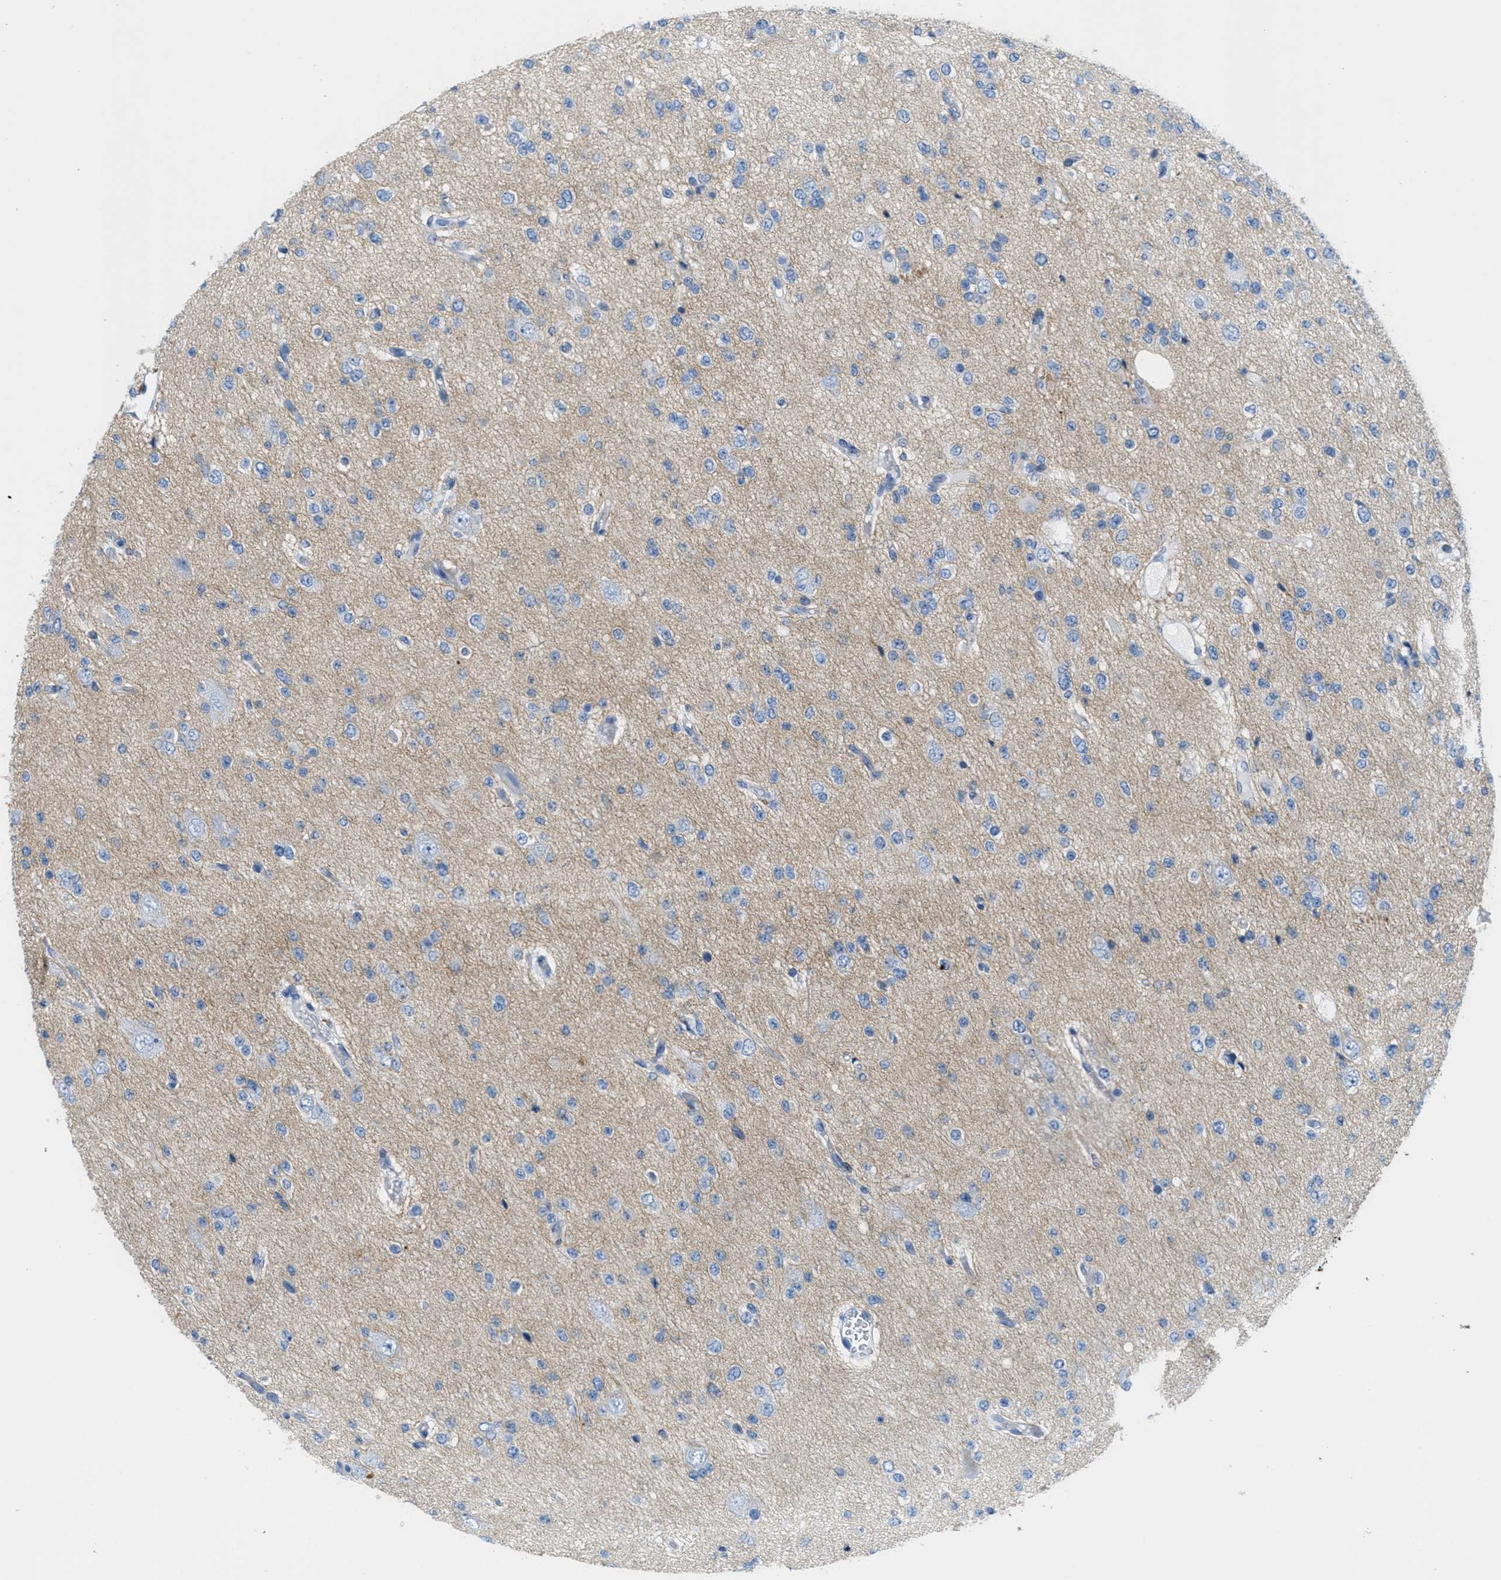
{"staining": {"intensity": "negative", "quantity": "none", "location": "none"}, "tissue": "glioma", "cell_type": "Tumor cells", "image_type": "cancer", "snomed": [{"axis": "morphology", "description": "Glioma, malignant, Low grade"}, {"axis": "topography", "description": "Brain"}], "caption": "This is an IHC histopathology image of glioma. There is no expression in tumor cells.", "gene": "GPM6A", "patient": {"sex": "male", "age": 38}}